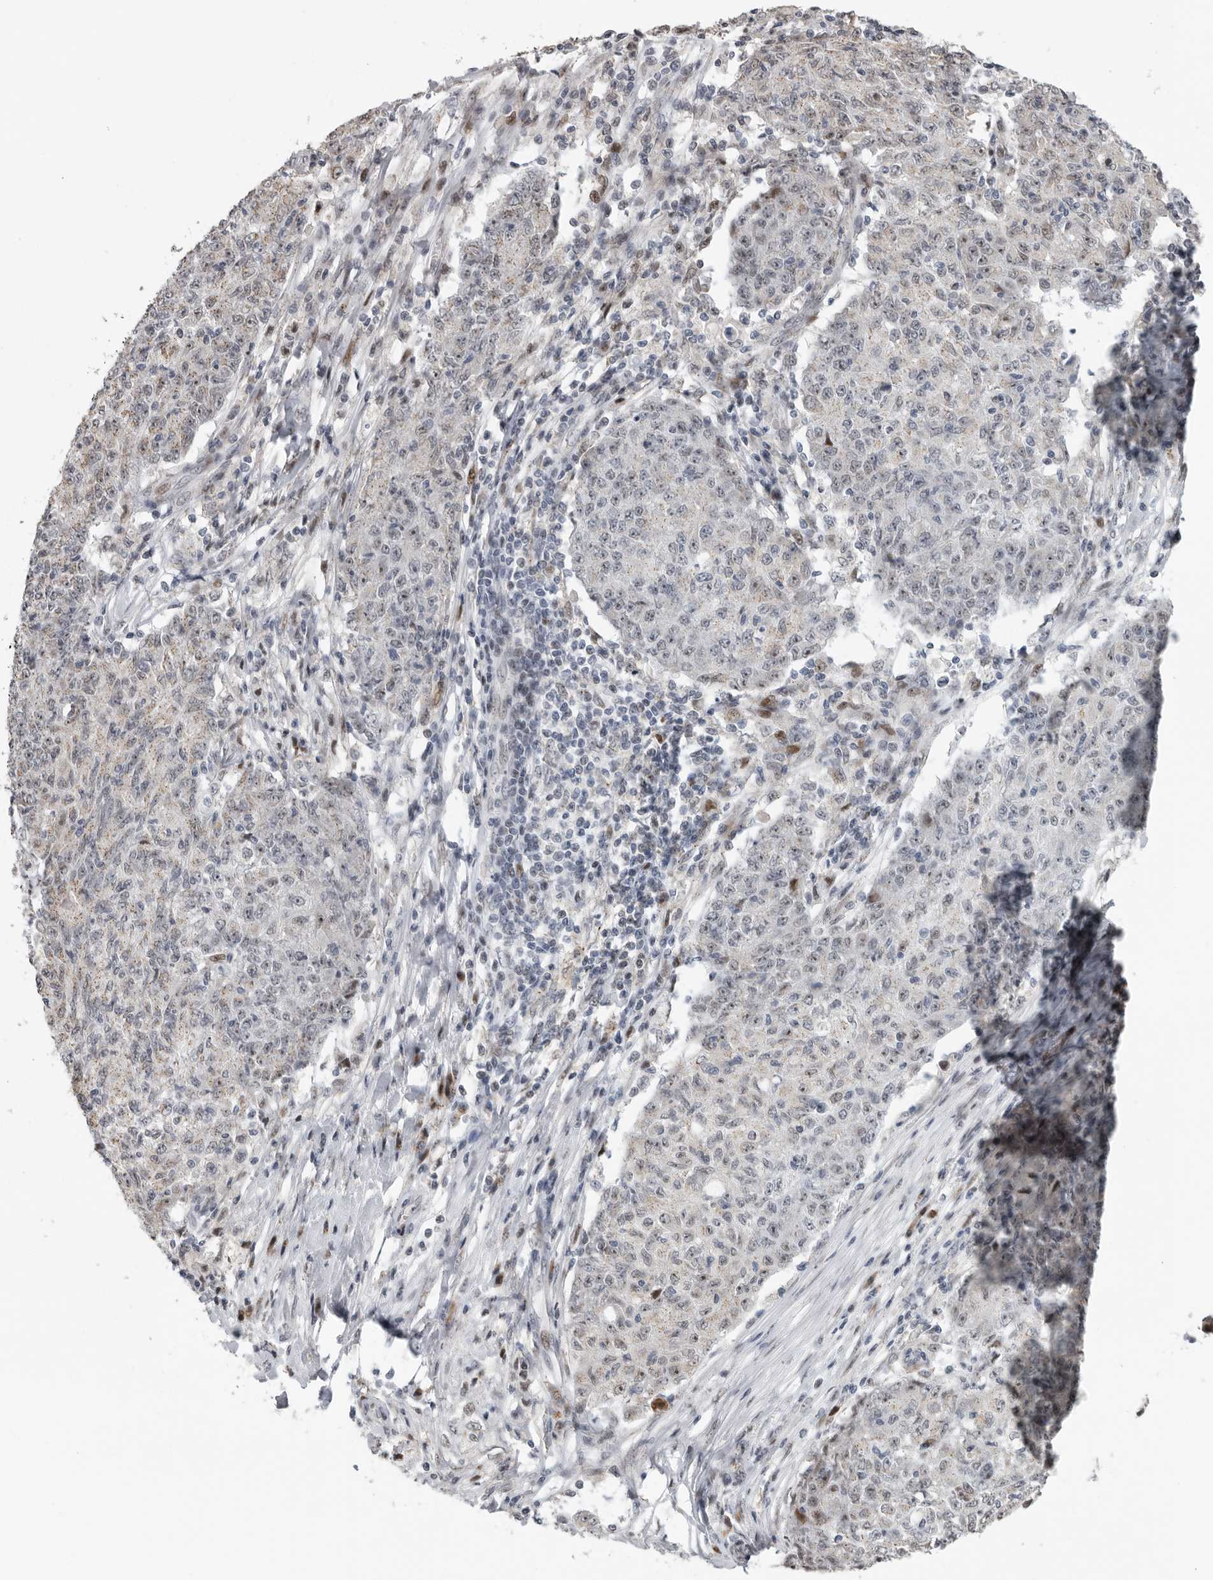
{"staining": {"intensity": "weak", "quantity": ">75%", "location": "nuclear"}, "tissue": "ovarian cancer", "cell_type": "Tumor cells", "image_type": "cancer", "snomed": [{"axis": "morphology", "description": "Carcinoma, endometroid"}, {"axis": "topography", "description": "Ovary"}], "caption": "IHC (DAB (3,3'-diaminobenzidine)) staining of human ovarian cancer (endometroid carcinoma) shows weak nuclear protein positivity in approximately >75% of tumor cells.", "gene": "PCMTD1", "patient": {"sex": "female", "age": 42}}